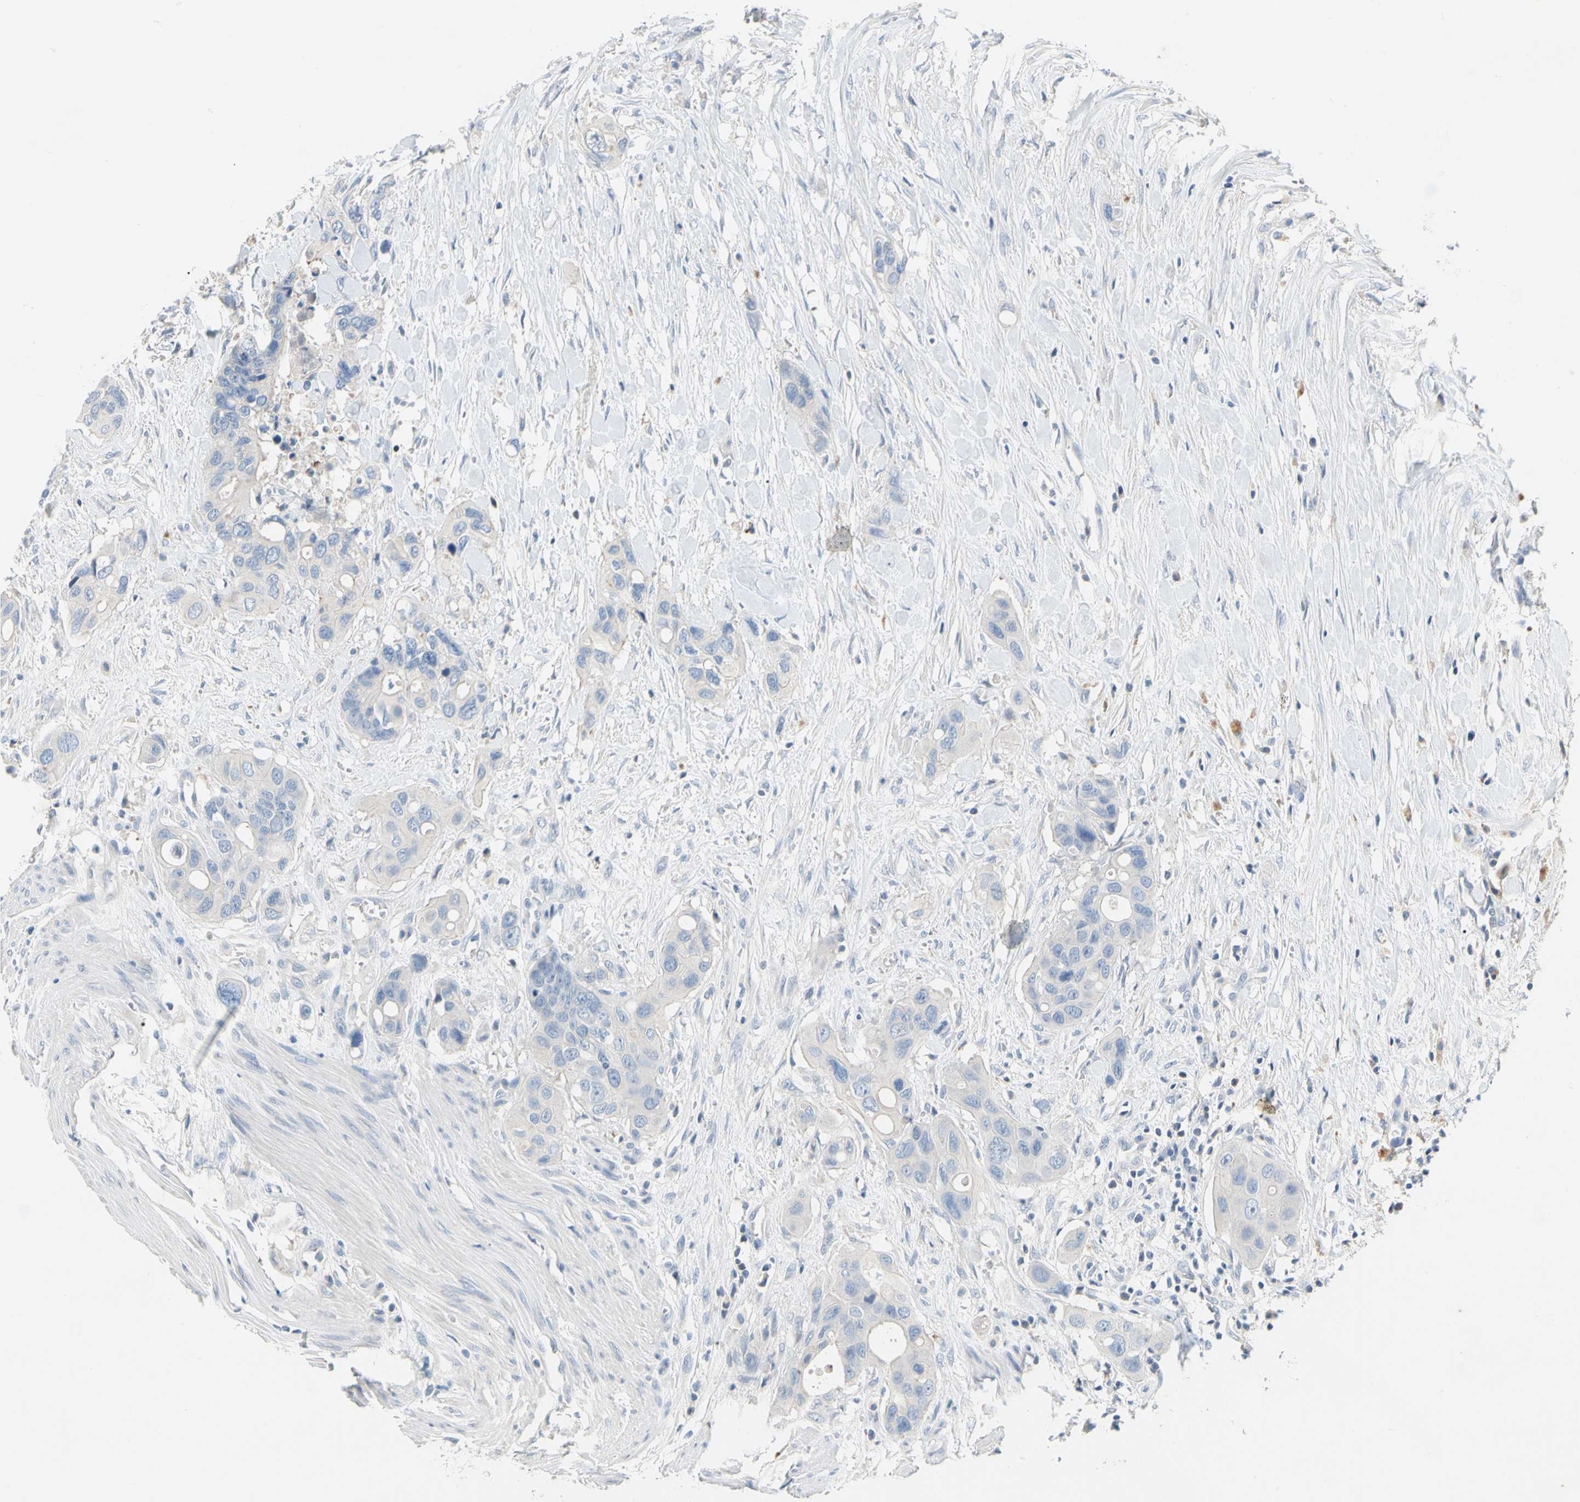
{"staining": {"intensity": "negative", "quantity": "none", "location": "none"}, "tissue": "colorectal cancer", "cell_type": "Tumor cells", "image_type": "cancer", "snomed": [{"axis": "morphology", "description": "Adenocarcinoma, NOS"}, {"axis": "topography", "description": "Colon"}], "caption": "IHC histopathology image of neoplastic tissue: colorectal adenocarcinoma stained with DAB exhibits no significant protein positivity in tumor cells.", "gene": "CCM2L", "patient": {"sex": "female", "age": 57}}